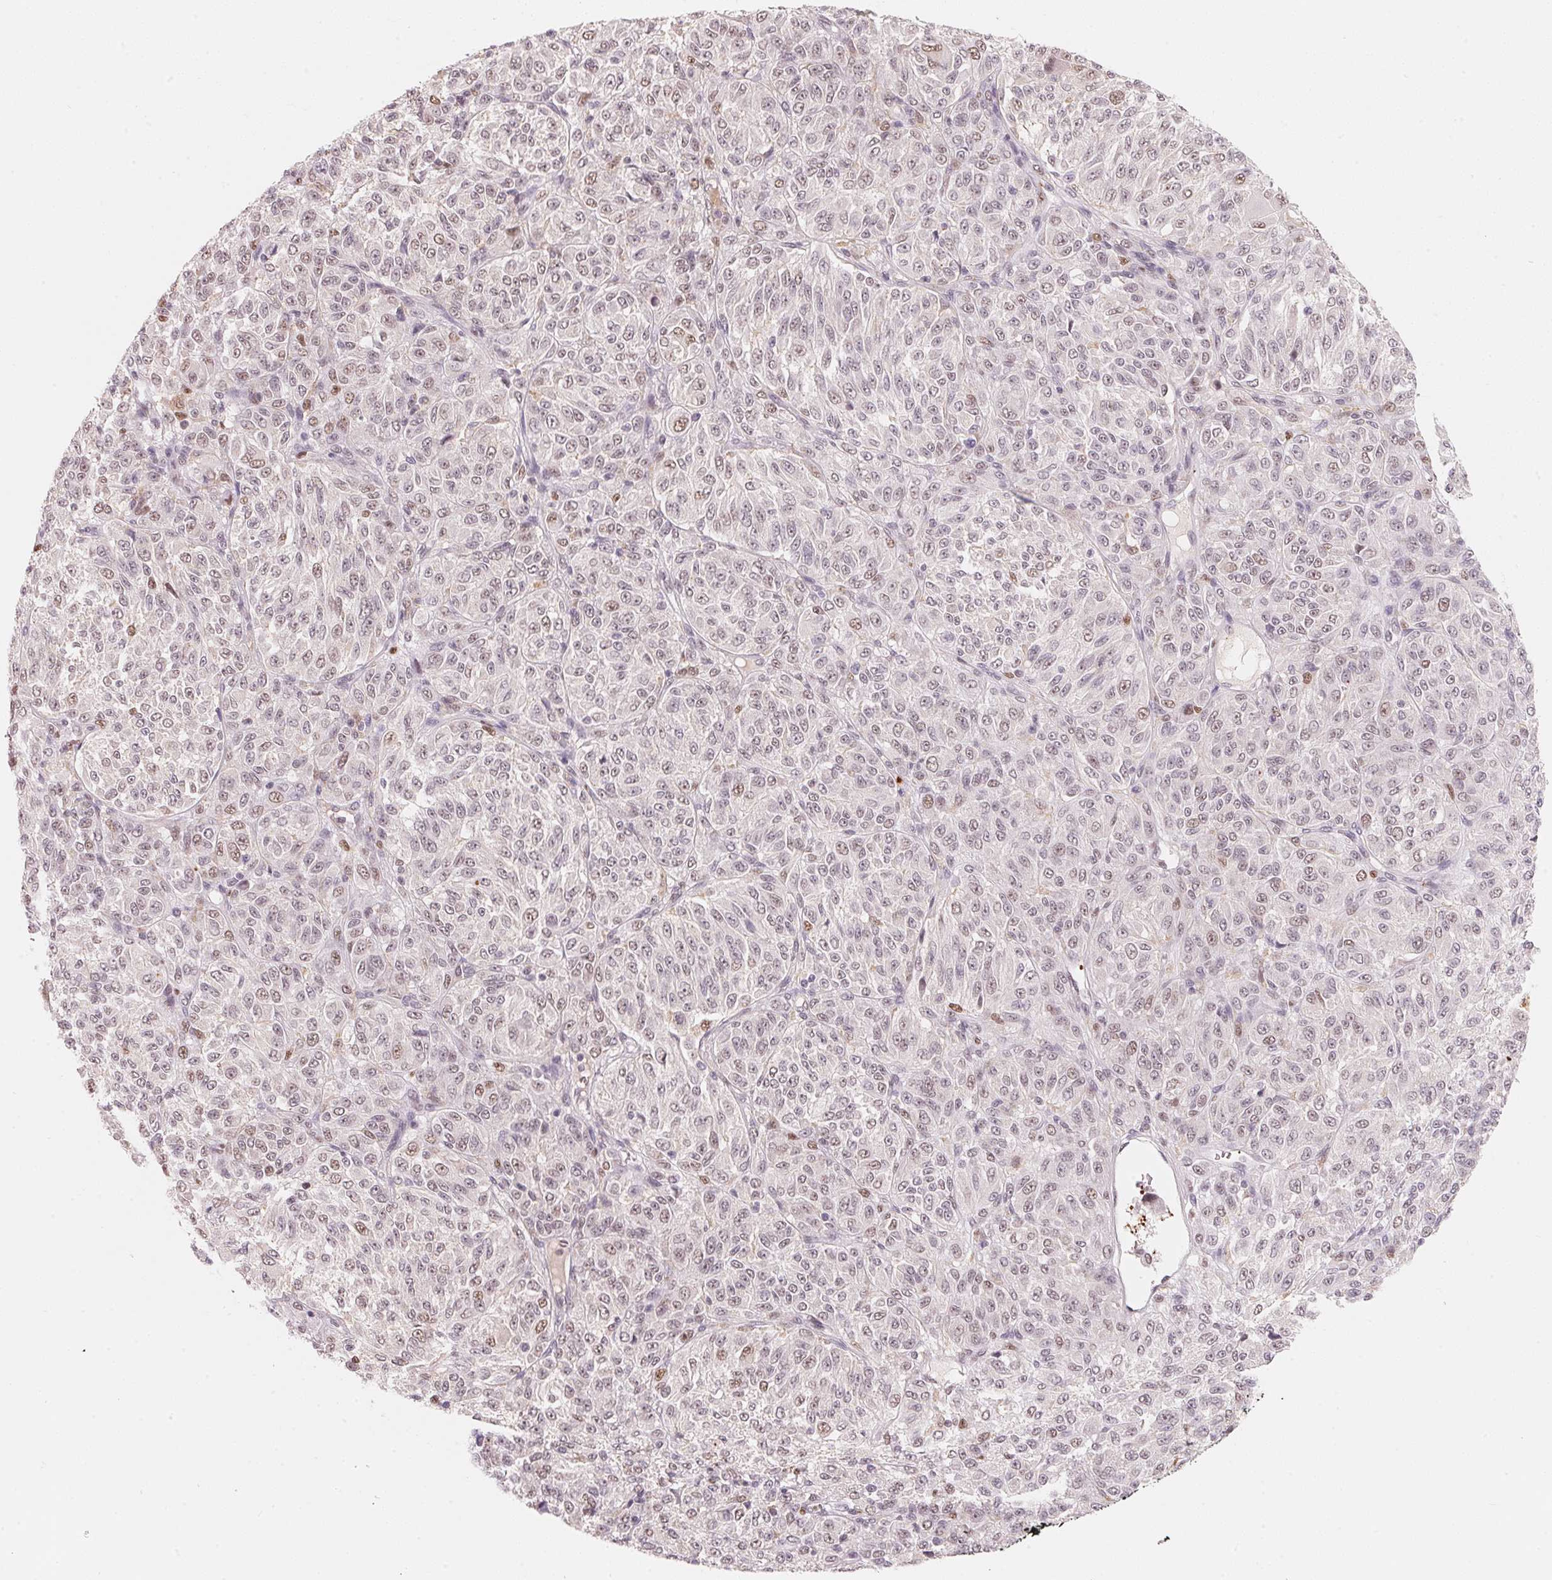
{"staining": {"intensity": "weak", "quantity": "25%-75%", "location": "nuclear"}, "tissue": "melanoma", "cell_type": "Tumor cells", "image_type": "cancer", "snomed": [{"axis": "morphology", "description": "Malignant melanoma, Metastatic site"}, {"axis": "topography", "description": "Brain"}], "caption": "A high-resolution micrograph shows IHC staining of malignant melanoma (metastatic site), which demonstrates weak nuclear positivity in approximately 25%-75% of tumor cells.", "gene": "ARHGAP22", "patient": {"sex": "female", "age": 56}}